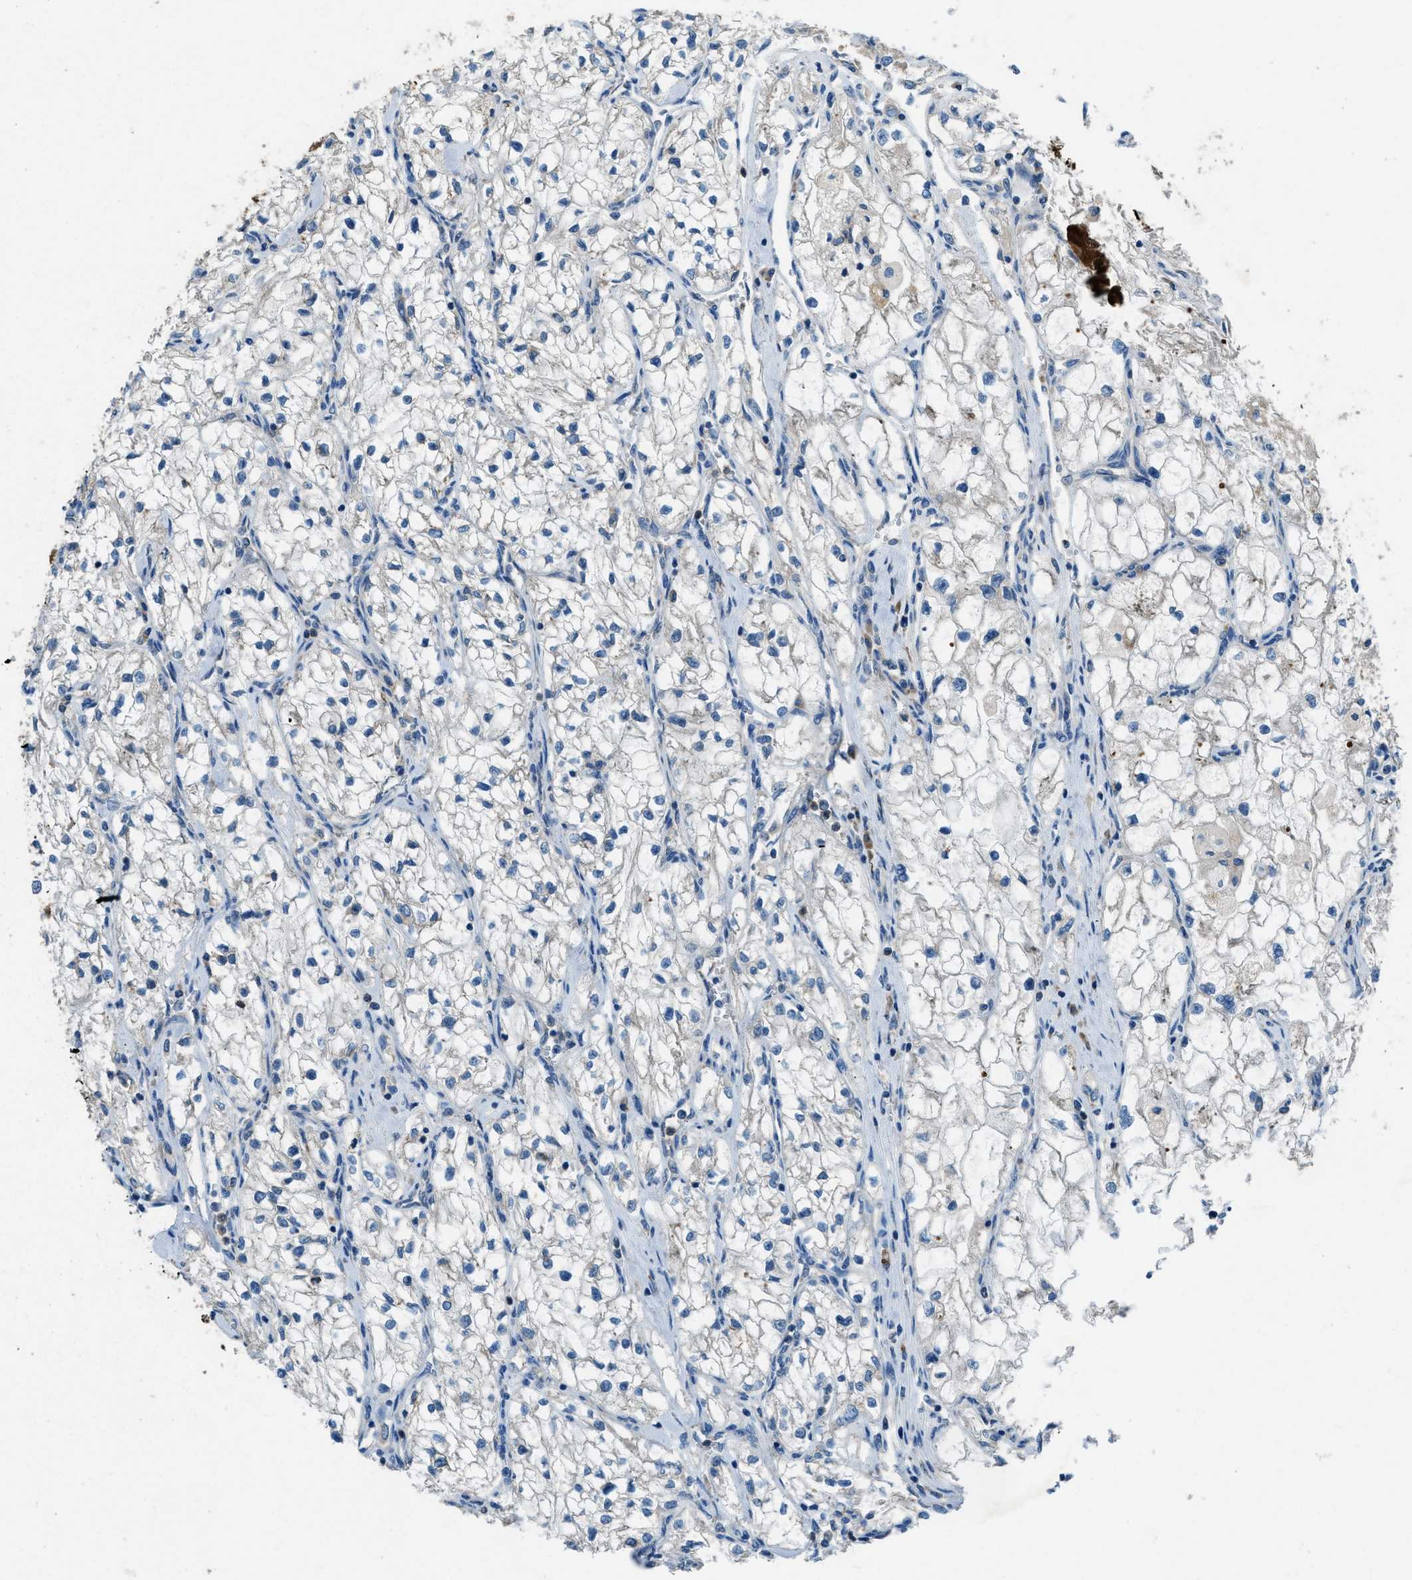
{"staining": {"intensity": "negative", "quantity": "none", "location": "none"}, "tissue": "renal cancer", "cell_type": "Tumor cells", "image_type": "cancer", "snomed": [{"axis": "morphology", "description": "Adenocarcinoma, NOS"}, {"axis": "topography", "description": "Kidney"}], "caption": "The IHC micrograph has no significant staining in tumor cells of renal cancer (adenocarcinoma) tissue.", "gene": "GIMAP8", "patient": {"sex": "female", "age": 70}}